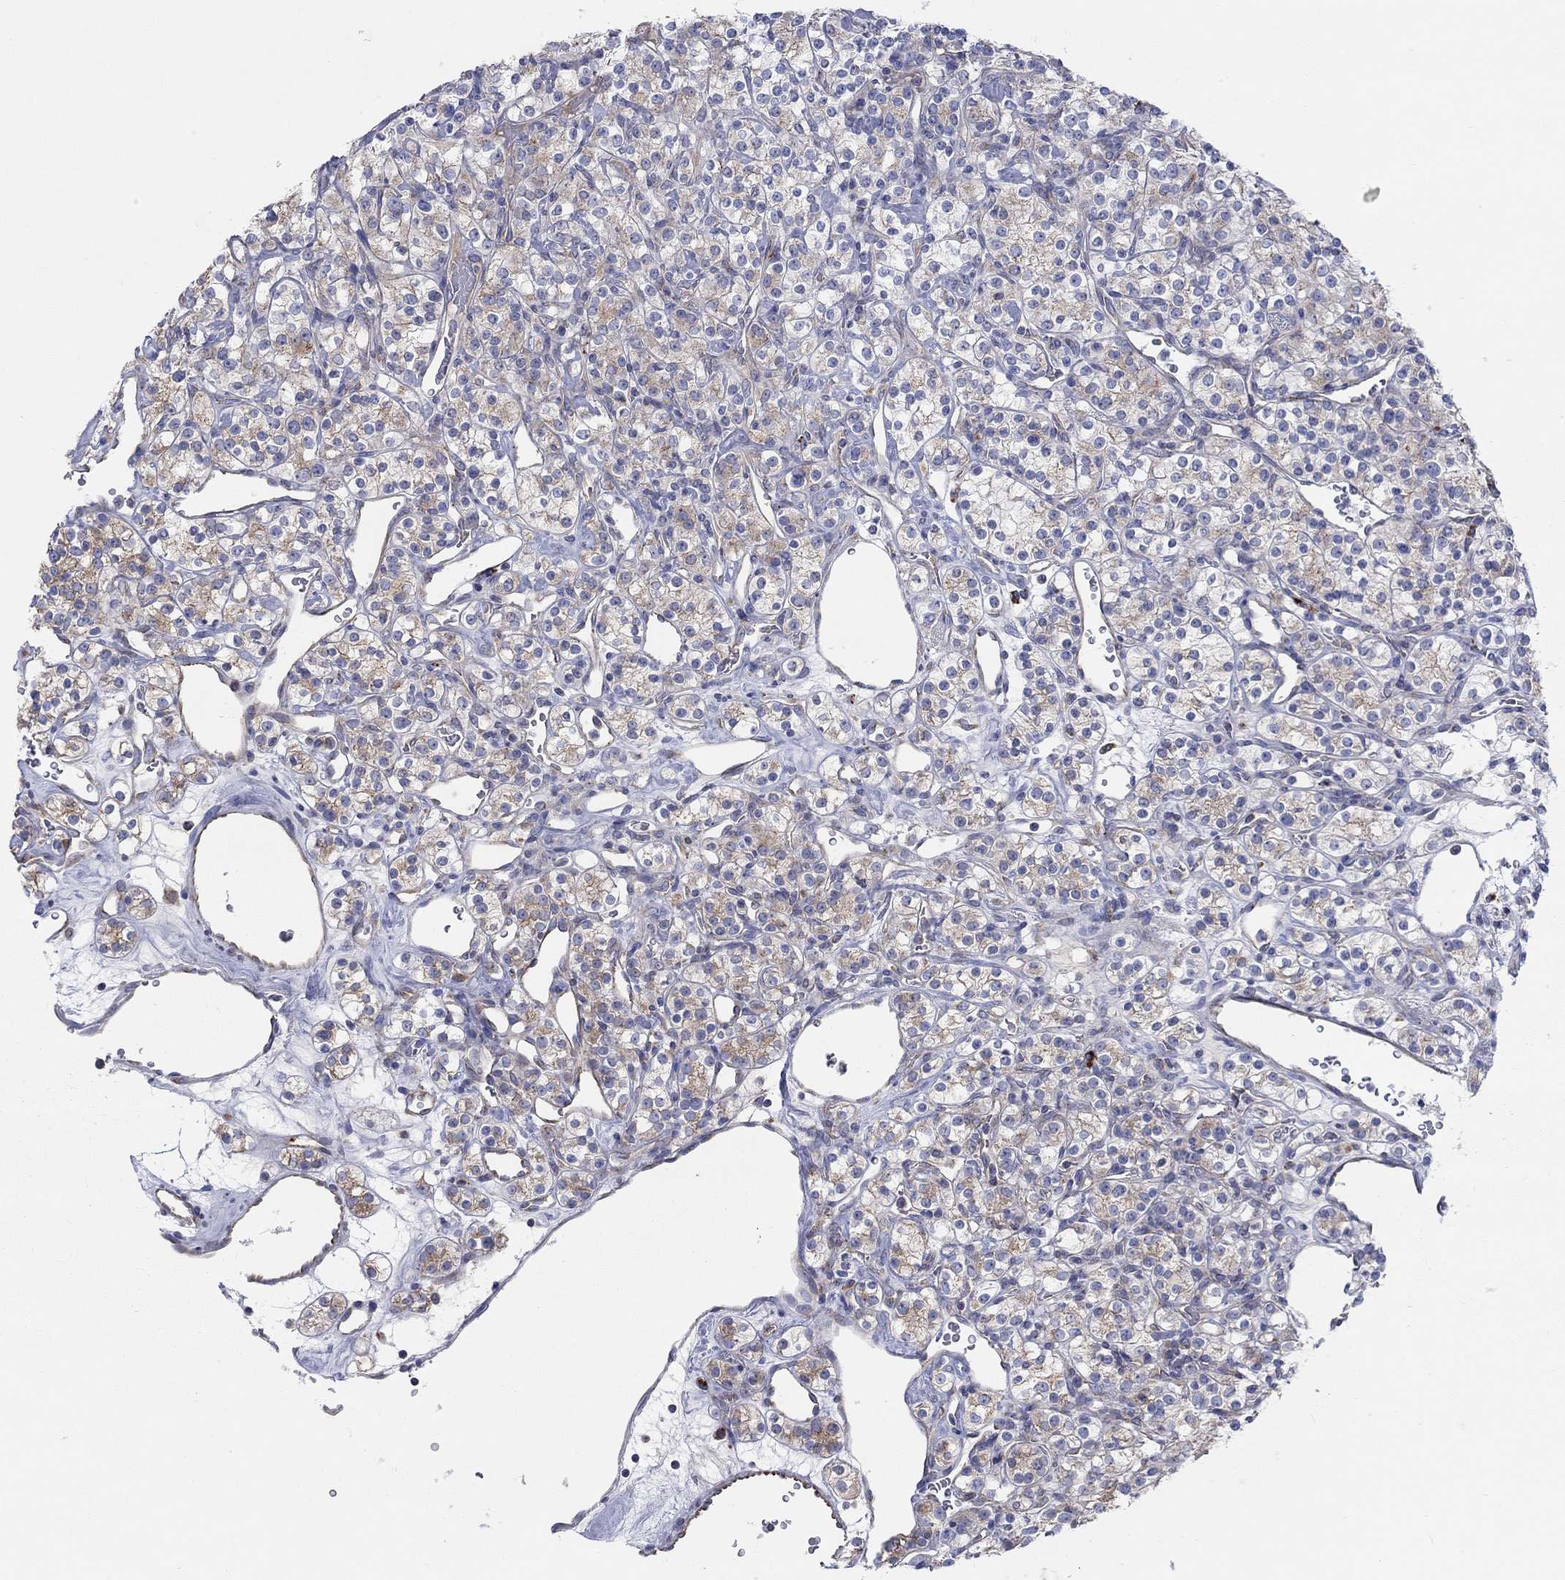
{"staining": {"intensity": "weak", "quantity": ">75%", "location": "cytoplasmic/membranous"}, "tissue": "renal cancer", "cell_type": "Tumor cells", "image_type": "cancer", "snomed": [{"axis": "morphology", "description": "Adenocarcinoma, NOS"}, {"axis": "topography", "description": "Kidney"}], "caption": "Renal adenocarcinoma tissue shows weak cytoplasmic/membranous positivity in approximately >75% of tumor cells The staining was performed using DAB (3,3'-diaminobenzidine) to visualize the protein expression in brown, while the nuclei were stained in blue with hematoxylin (Magnification: 20x).", "gene": "BCO2", "patient": {"sex": "male", "age": 77}}